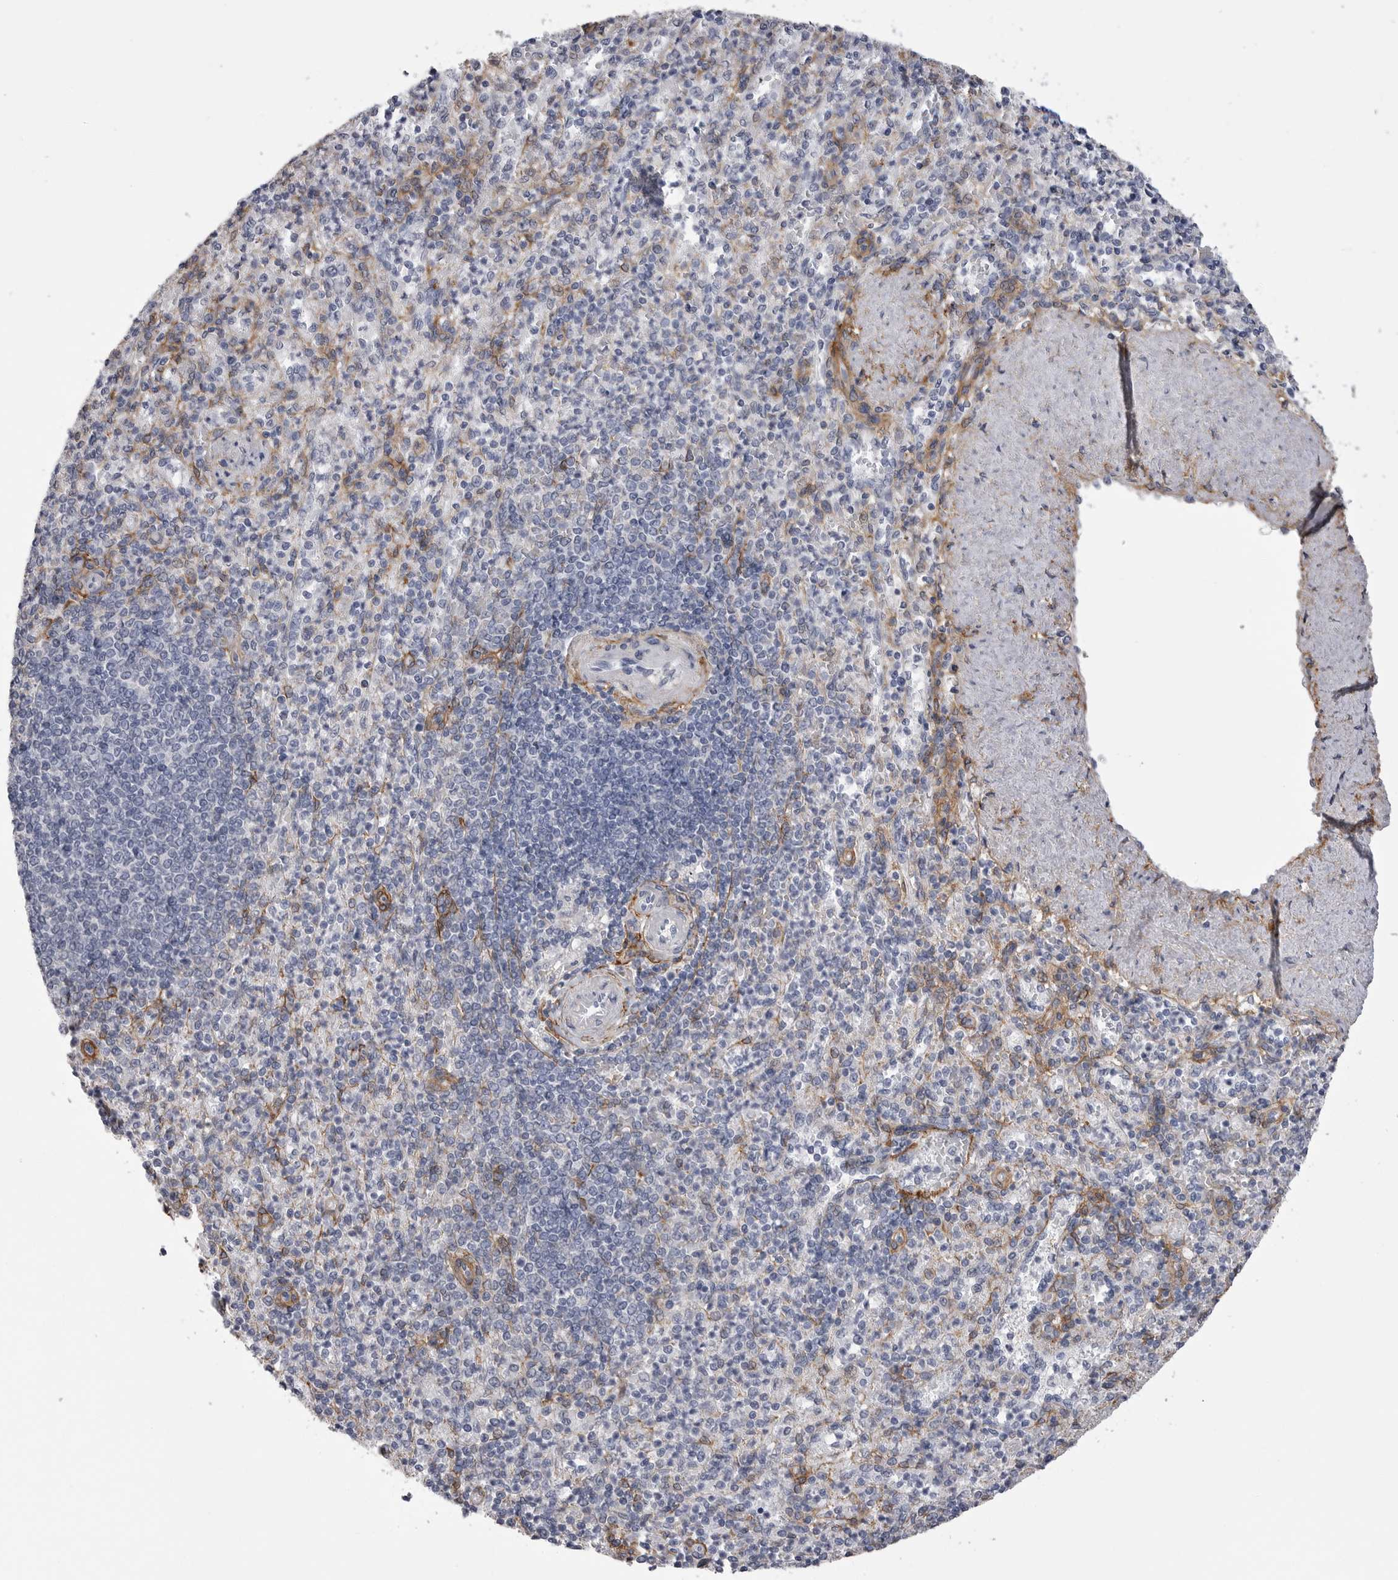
{"staining": {"intensity": "negative", "quantity": "none", "location": "none"}, "tissue": "spleen", "cell_type": "Cells in red pulp", "image_type": "normal", "snomed": [{"axis": "morphology", "description": "Normal tissue, NOS"}, {"axis": "topography", "description": "Spleen"}], "caption": "Immunohistochemistry (IHC) micrograph of normal spleen: human spleen stained with DAB (3,3'-diaminobenzidine) exhibits no significant protein positivity in cells in red pulp. (DAB immunohistochemistry (IHC) visualized using brightfield microscopy, high magnification).", "gene": "AKAP12", "patient": {"sex": "female", "age": 74}}